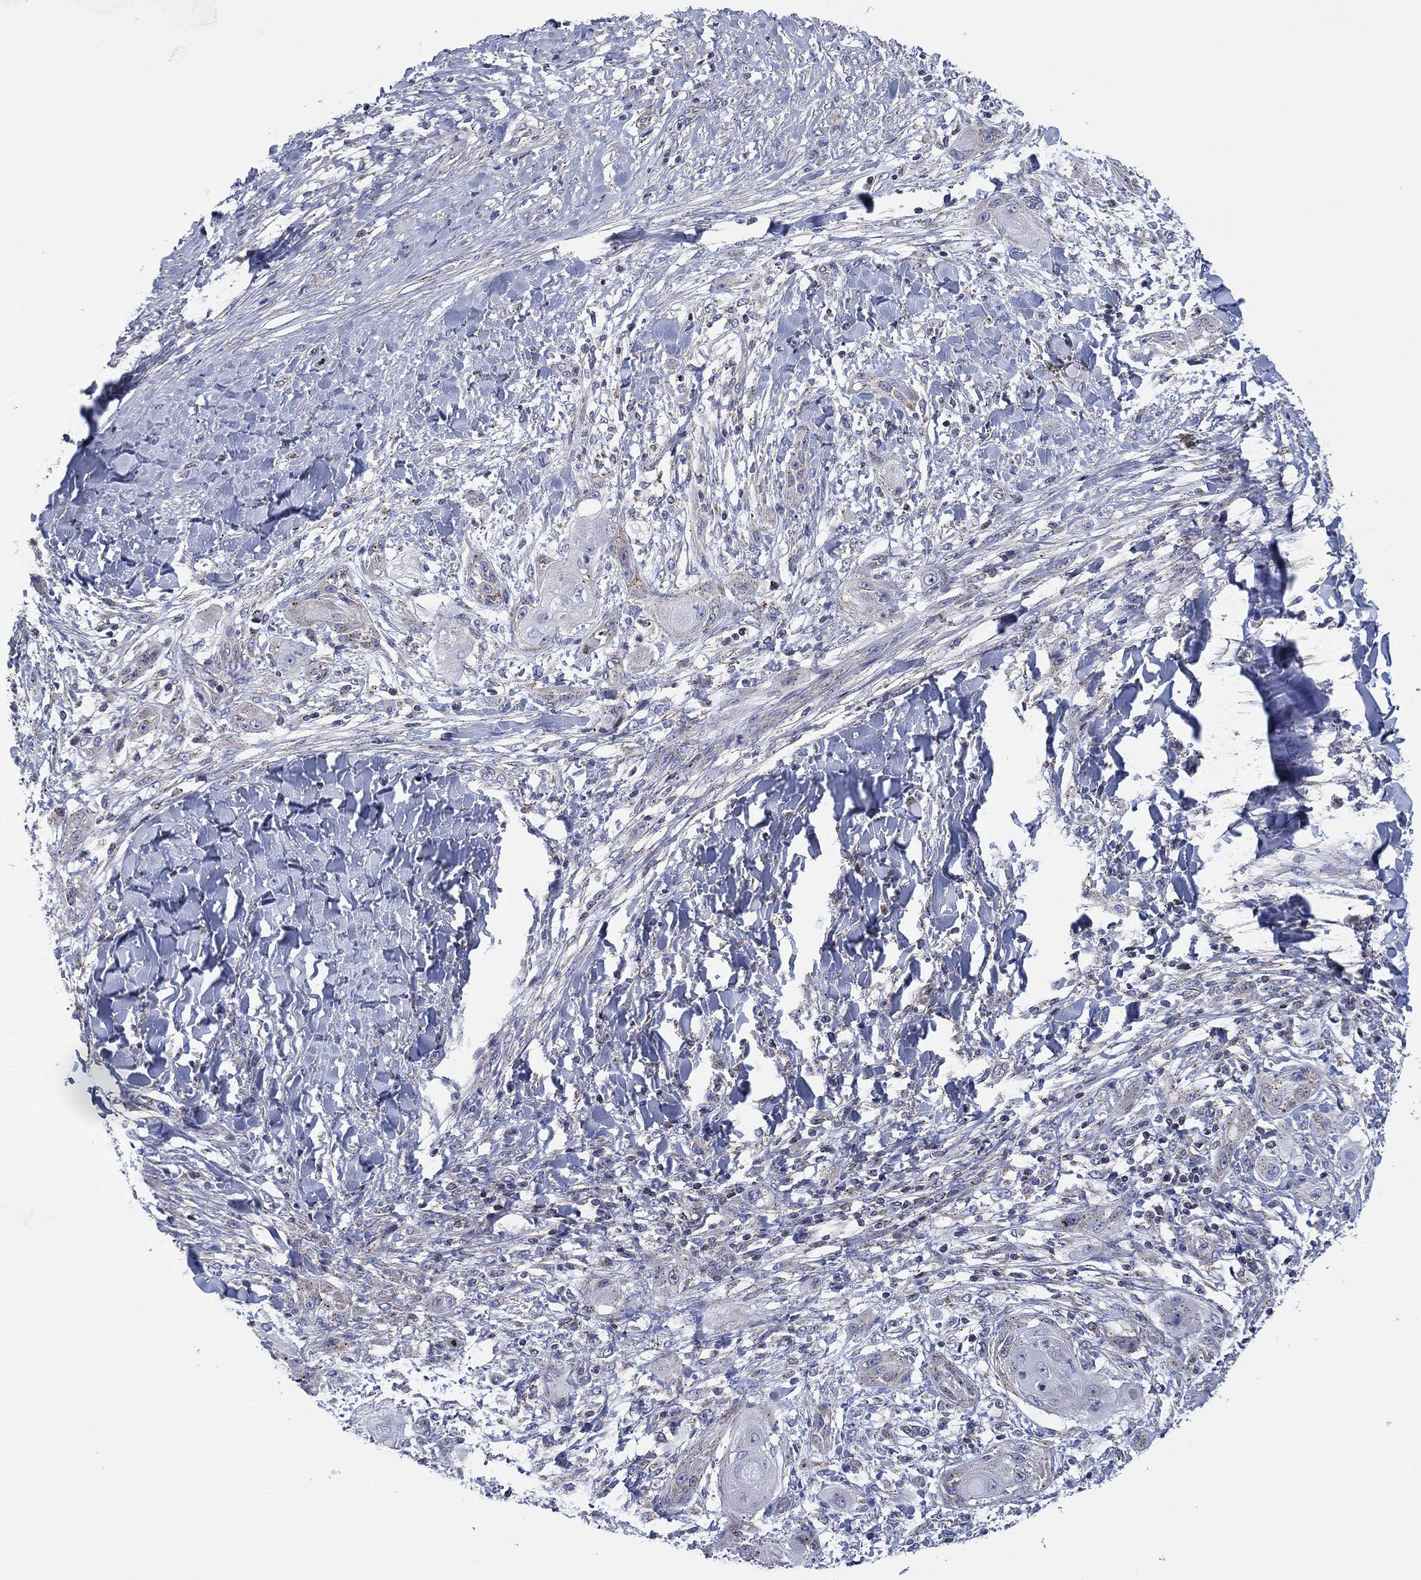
{"staining": {"intensity": "negative", "quantity": "none", "location": "none"}, "tissue": "skin cancer", "cell_type": "Tumor cells", "image_type": "cancer", "snomed": [{"axis": "morphology", "description": "Squamous cell carcinoma, NOS"}, {"axis": "topography", "description": "Skin"}], "caption": "This micrograph is of skin cancer stained with immunohistochemistry to label a protein in brown with the nuclei are counter-stained blue. There is no expression in tumor cells.", "gene": "NACAD", "patient": {"sex": "male", "age": 62}}